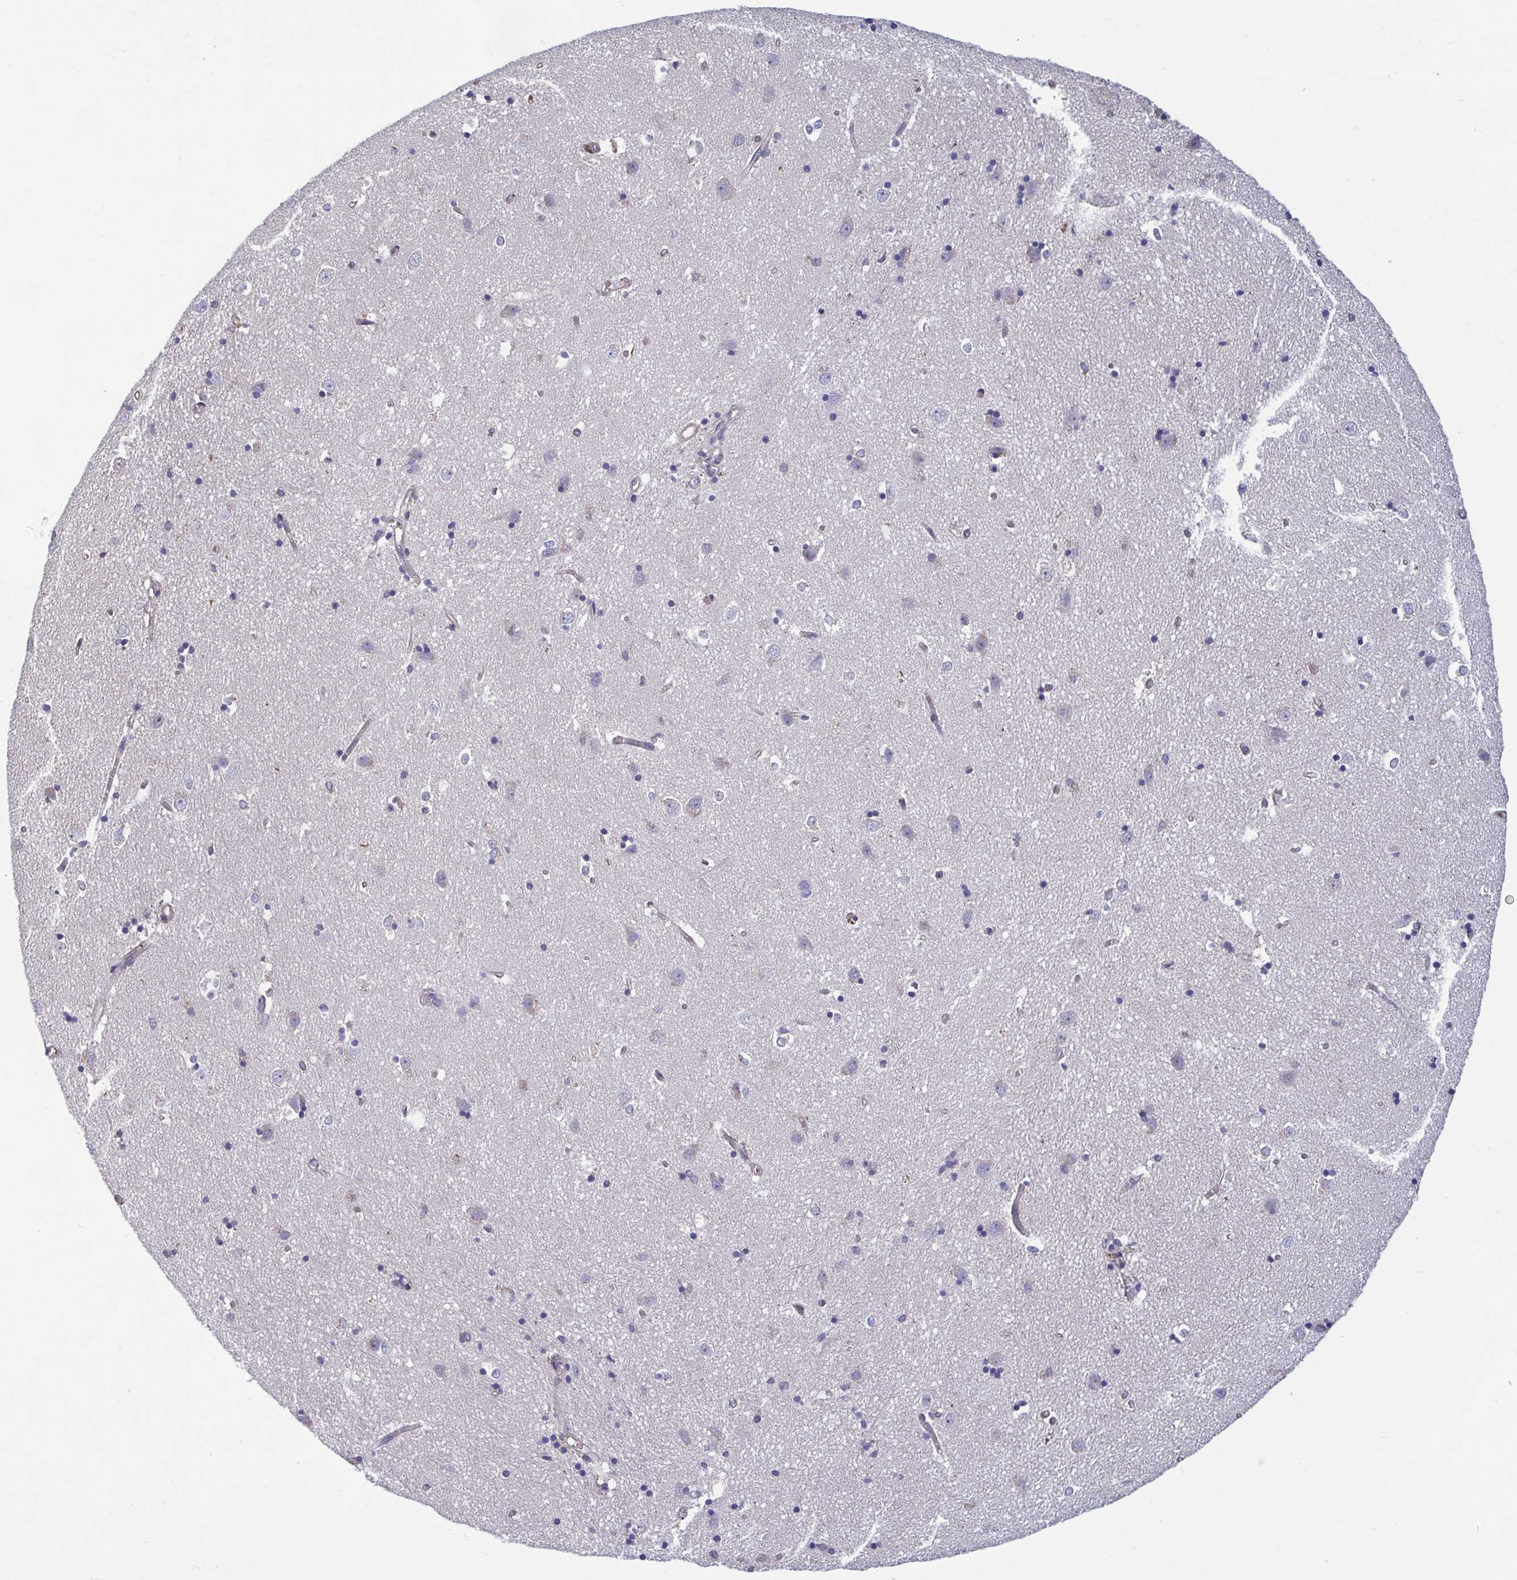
{"staining": {"intensity": "negative", "quantity": "none", "location": "none"}, "tissue": "caudate", "cell_type": "Glial cells", "image_type": "normal", "snomed": [{"axis": "morphology", "description": "Normal tissue, NOS"}, {"axis": "topography", "description": "Lateral ventricle wall"}], "caption": "Glial cells are negative for brown protein staining in unremarkable caudate. (DAB (3,3'-diaminobenzidine) immunohistochemistry (IHC) visualized using brightfield microscopy, high magnification).", "gene": "LRRC38", "patient": {"sex": "male", "age": 54}}